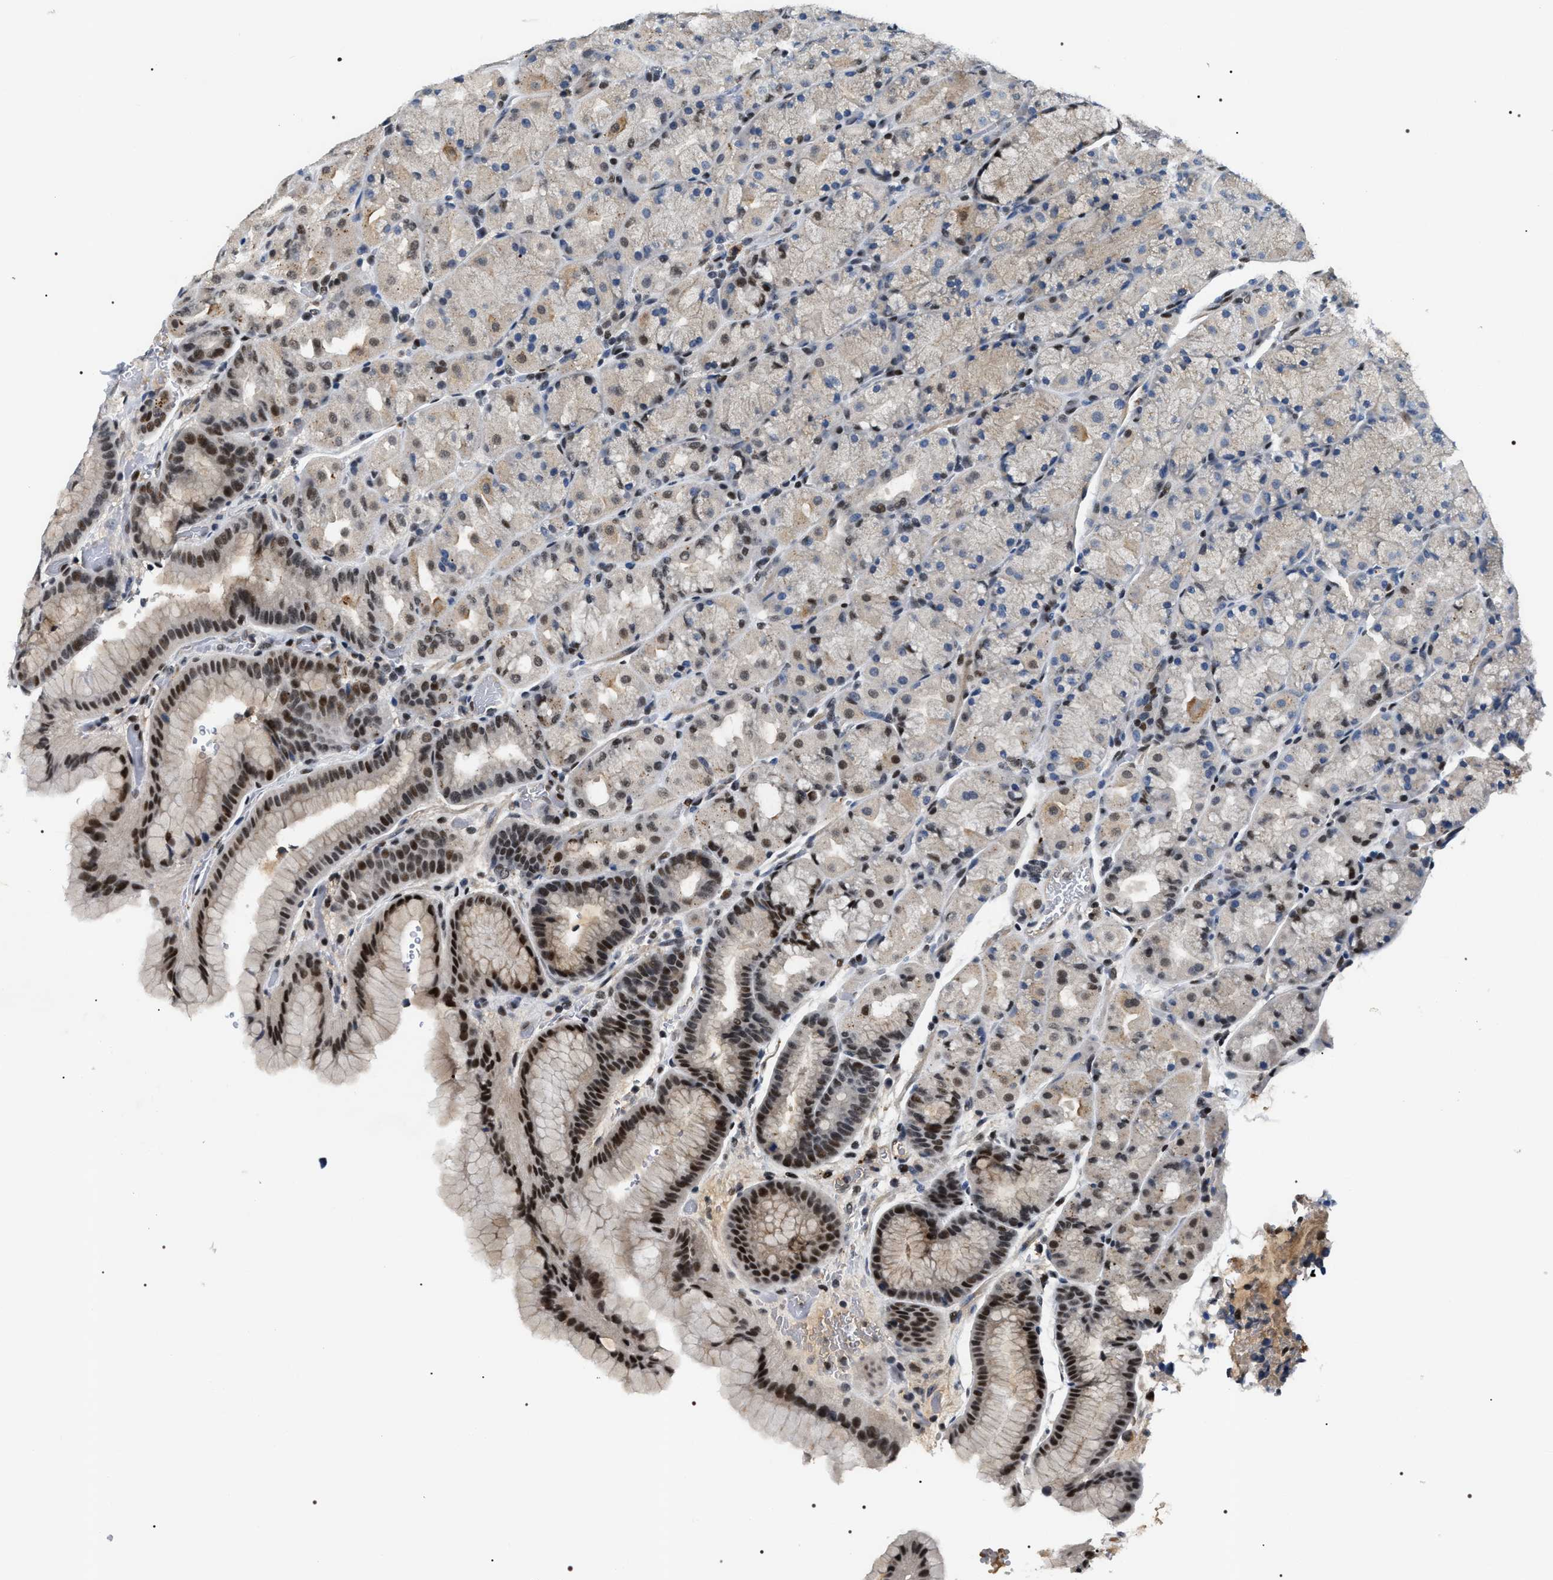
{"staining": {"intensity": "strong", "quantity": "<25%", "location": "cytoplasmic/membranous,nuclear"}, "tissue": "stomach", "cell_type": "Glandular cells", "image_type": "normal", "snomed": [{"axis": "morphology", "description": "Normal tissue, NOS"}, {"axis": "morphology", "description": "Carcinoid, malignant, NOS"}, {"axis": "topography", "description": "Stomach, upper"}], "caption": "Stomach stained for a protein reveals strong cytoplasmic/membranous,nuclear positivity in glandular cells. The staining was performed using DAB to visualize the protein expression in brown, while the nuclei were stained in blue with hematoxylin (Magnification: 20x).", "gene": "C7orf25", "patient": {"sex": "male", "age": 39}}